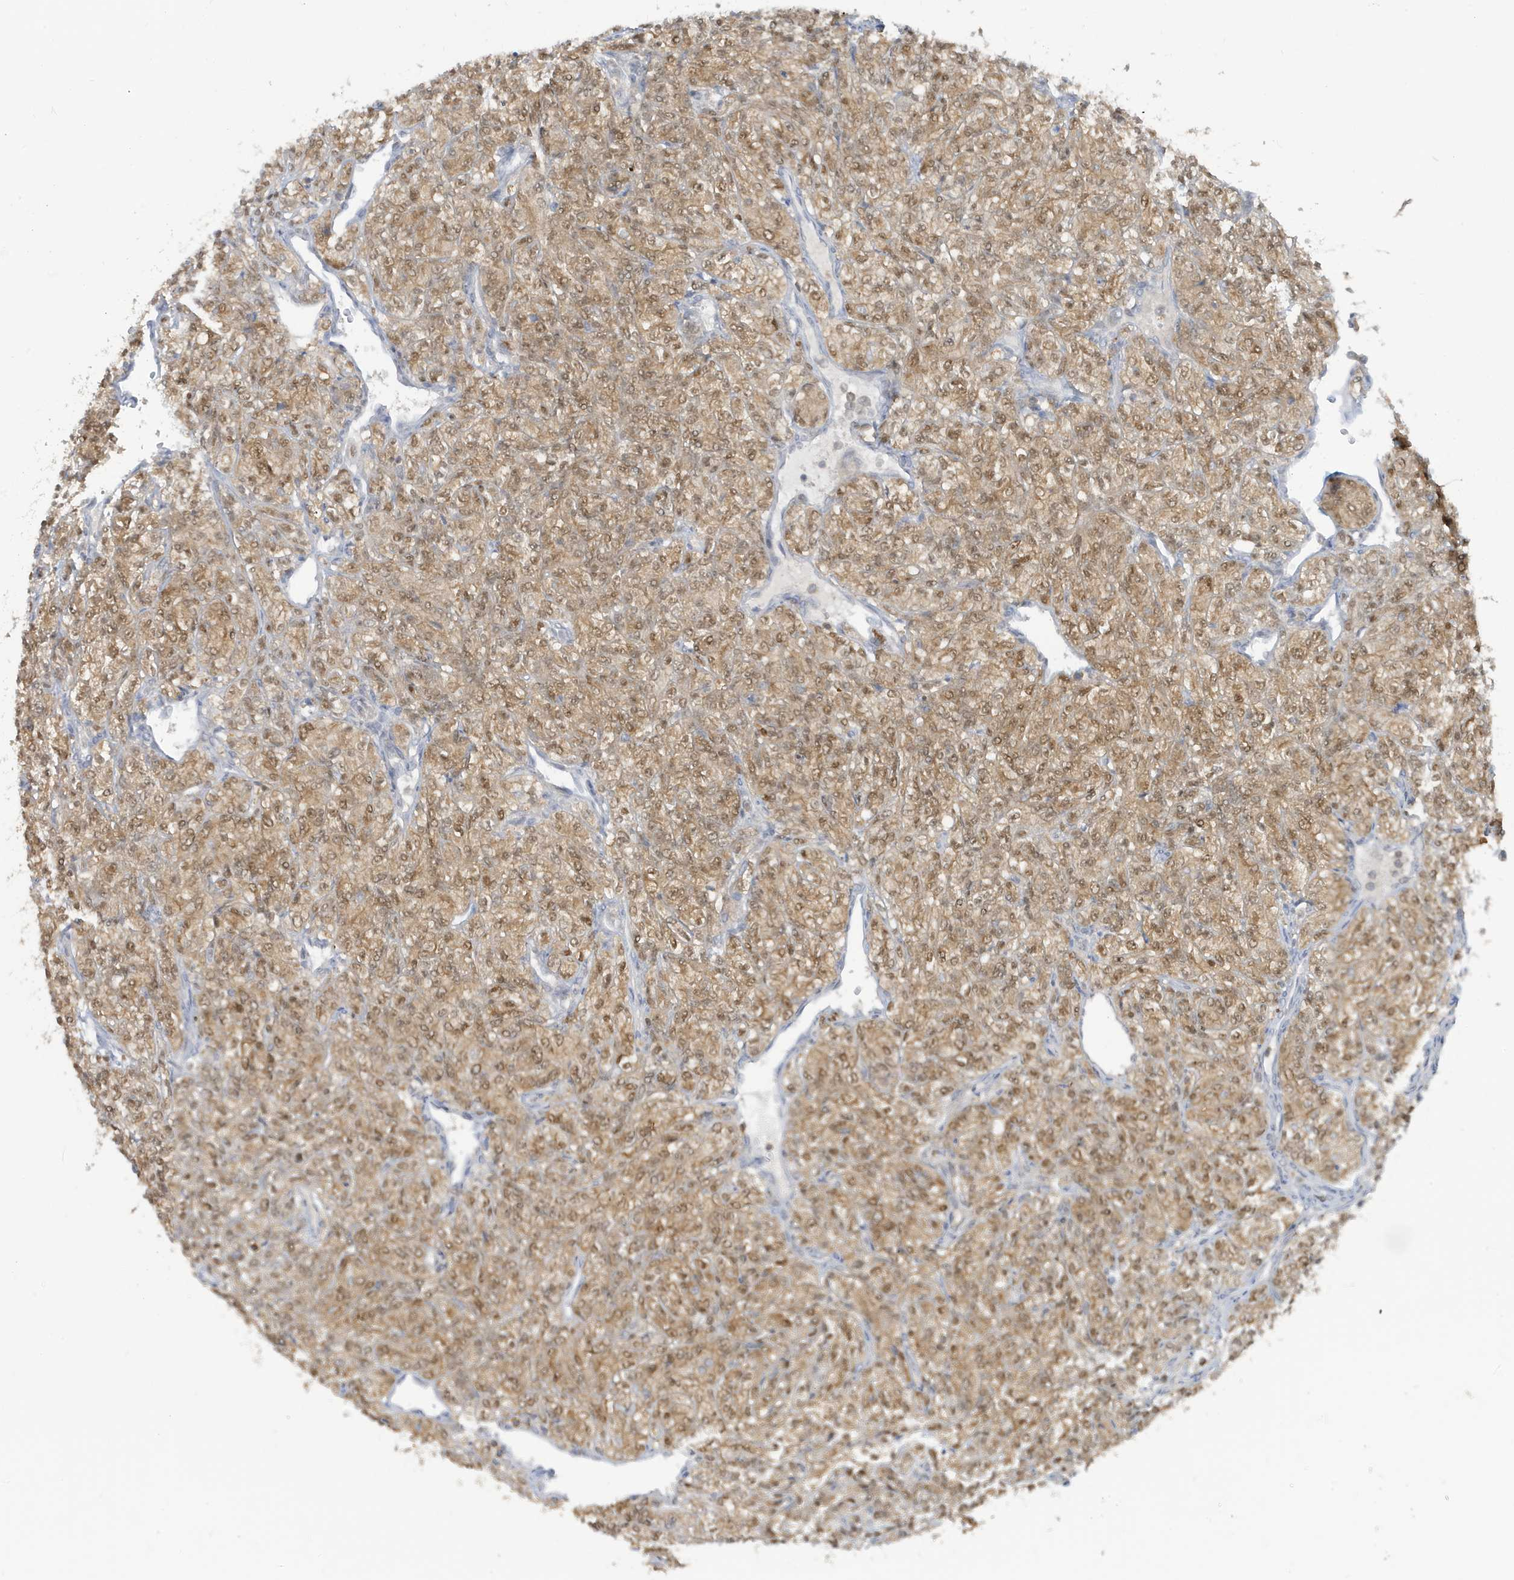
{"staining": {"intensity": "moderate", "quantity": ">75%", "location": "cytoplasmic/membranous,nuclear"}, "tissue": "renal cancer", "cell_type": "Tumor cells", "image_type": "cancer", "snomed": [{"axis": "morphology", "description": "Adenocarcinoma, NOS"}, {"axis": "topography", "description": "Kidney"}], "caption": "This is an image of immunohistochemistry (IHC) staining of renal adenocarcinoma, which shows moderate expression in the cytoplasmic/membranous and nuclear of tumor cells.", "gene": "OGA", "patient": {"sex": "male", "age": 77}}